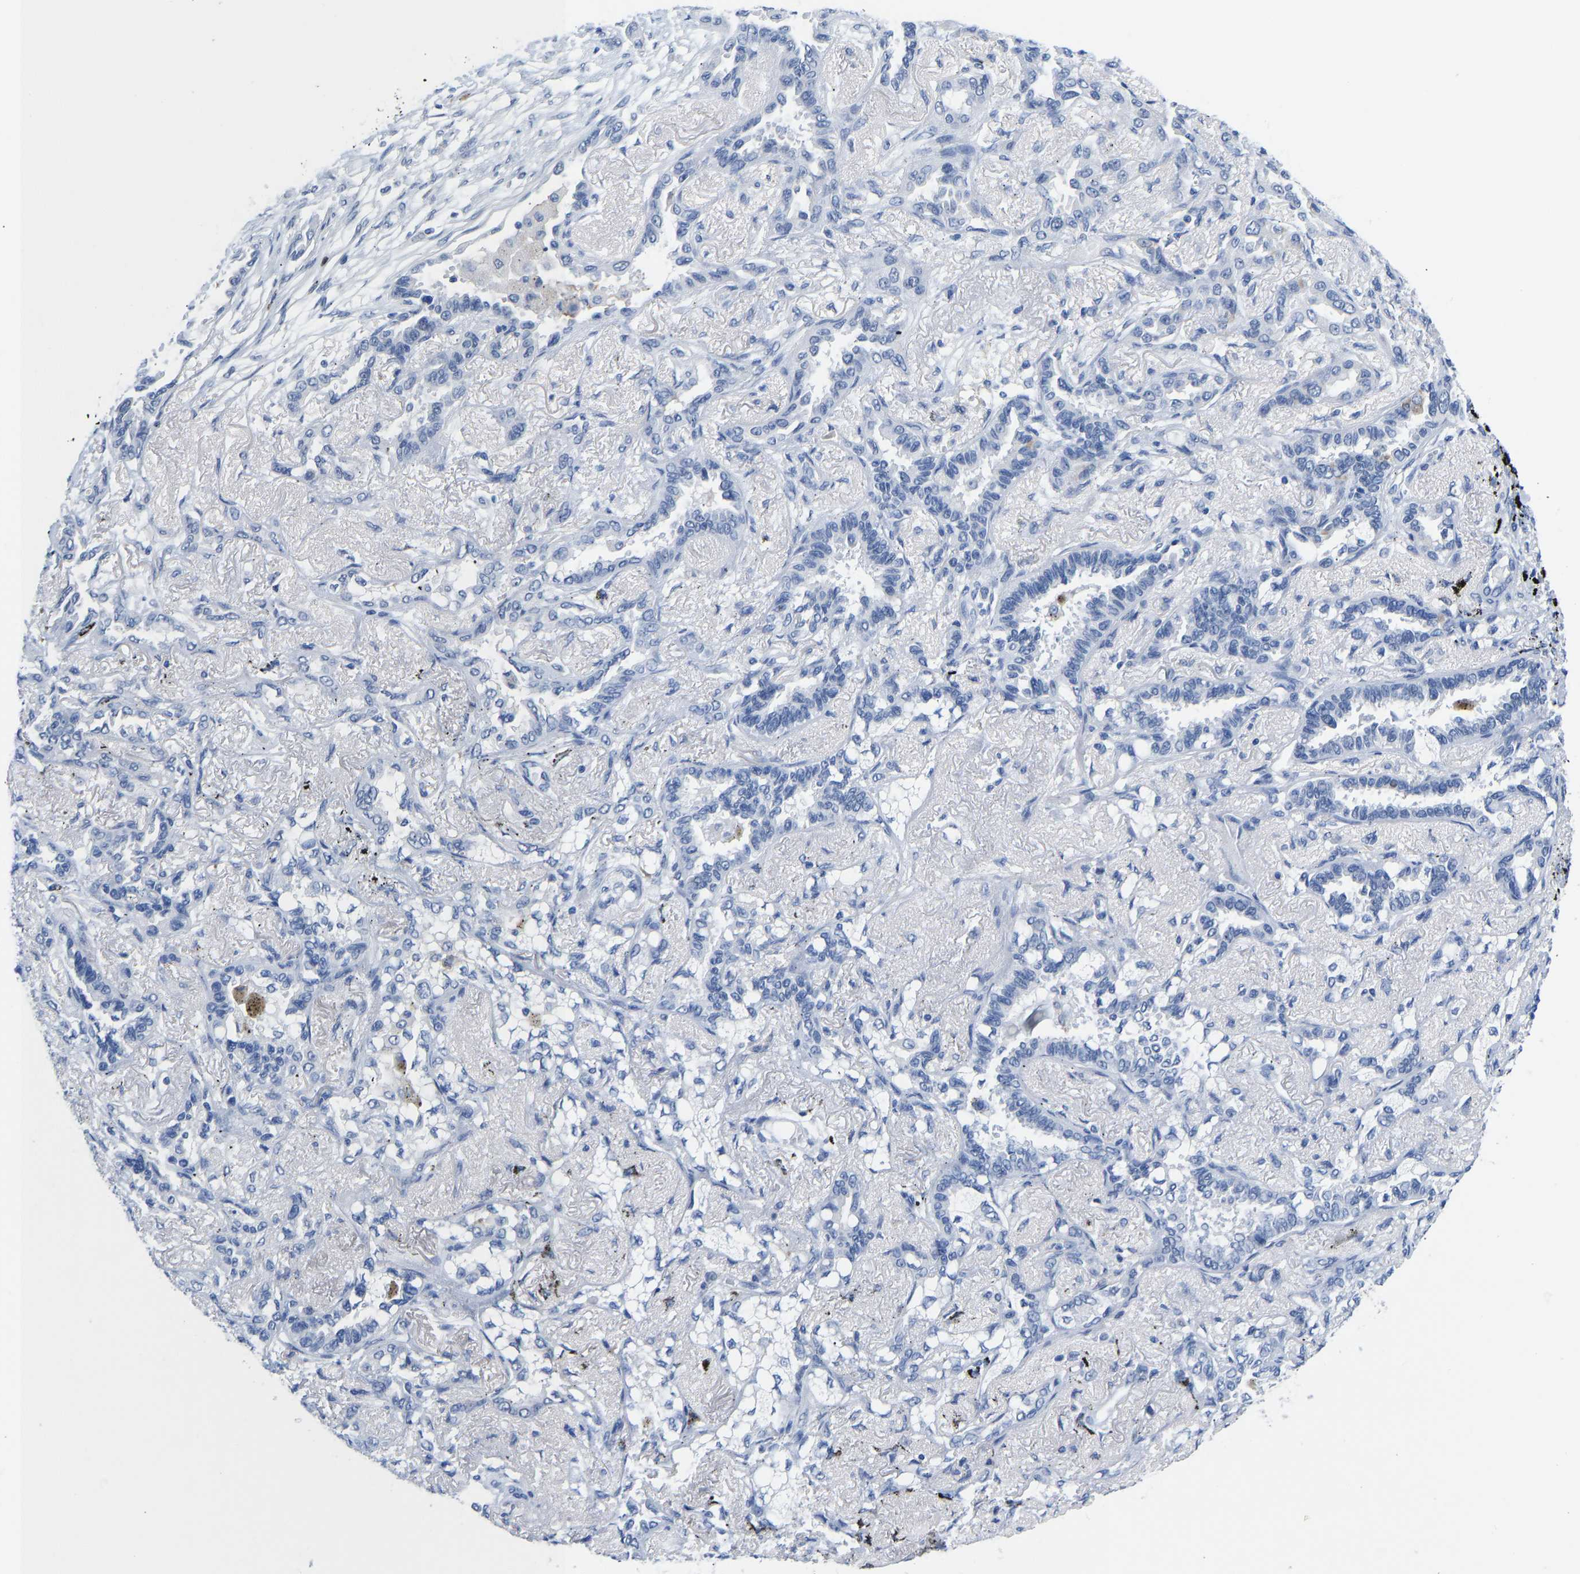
{"staining": {"intensity": "negative", "quantity": "none", "location": "none"}, "tissue": "lung cancer", "cell_type": "Tumor cells", "image_type": "cancer", "snomed": [{"axis": "morphology", "description": "Adenocarcinoma, NOS"}, {"axis": "topography", "description": "Lung"}], "caption": "An image of lung cancer stained for a protein demonstrates no brown staining in tumor cells.", "gene": "TXNDC2", "patient": {"sex": "male", "age": 59}}